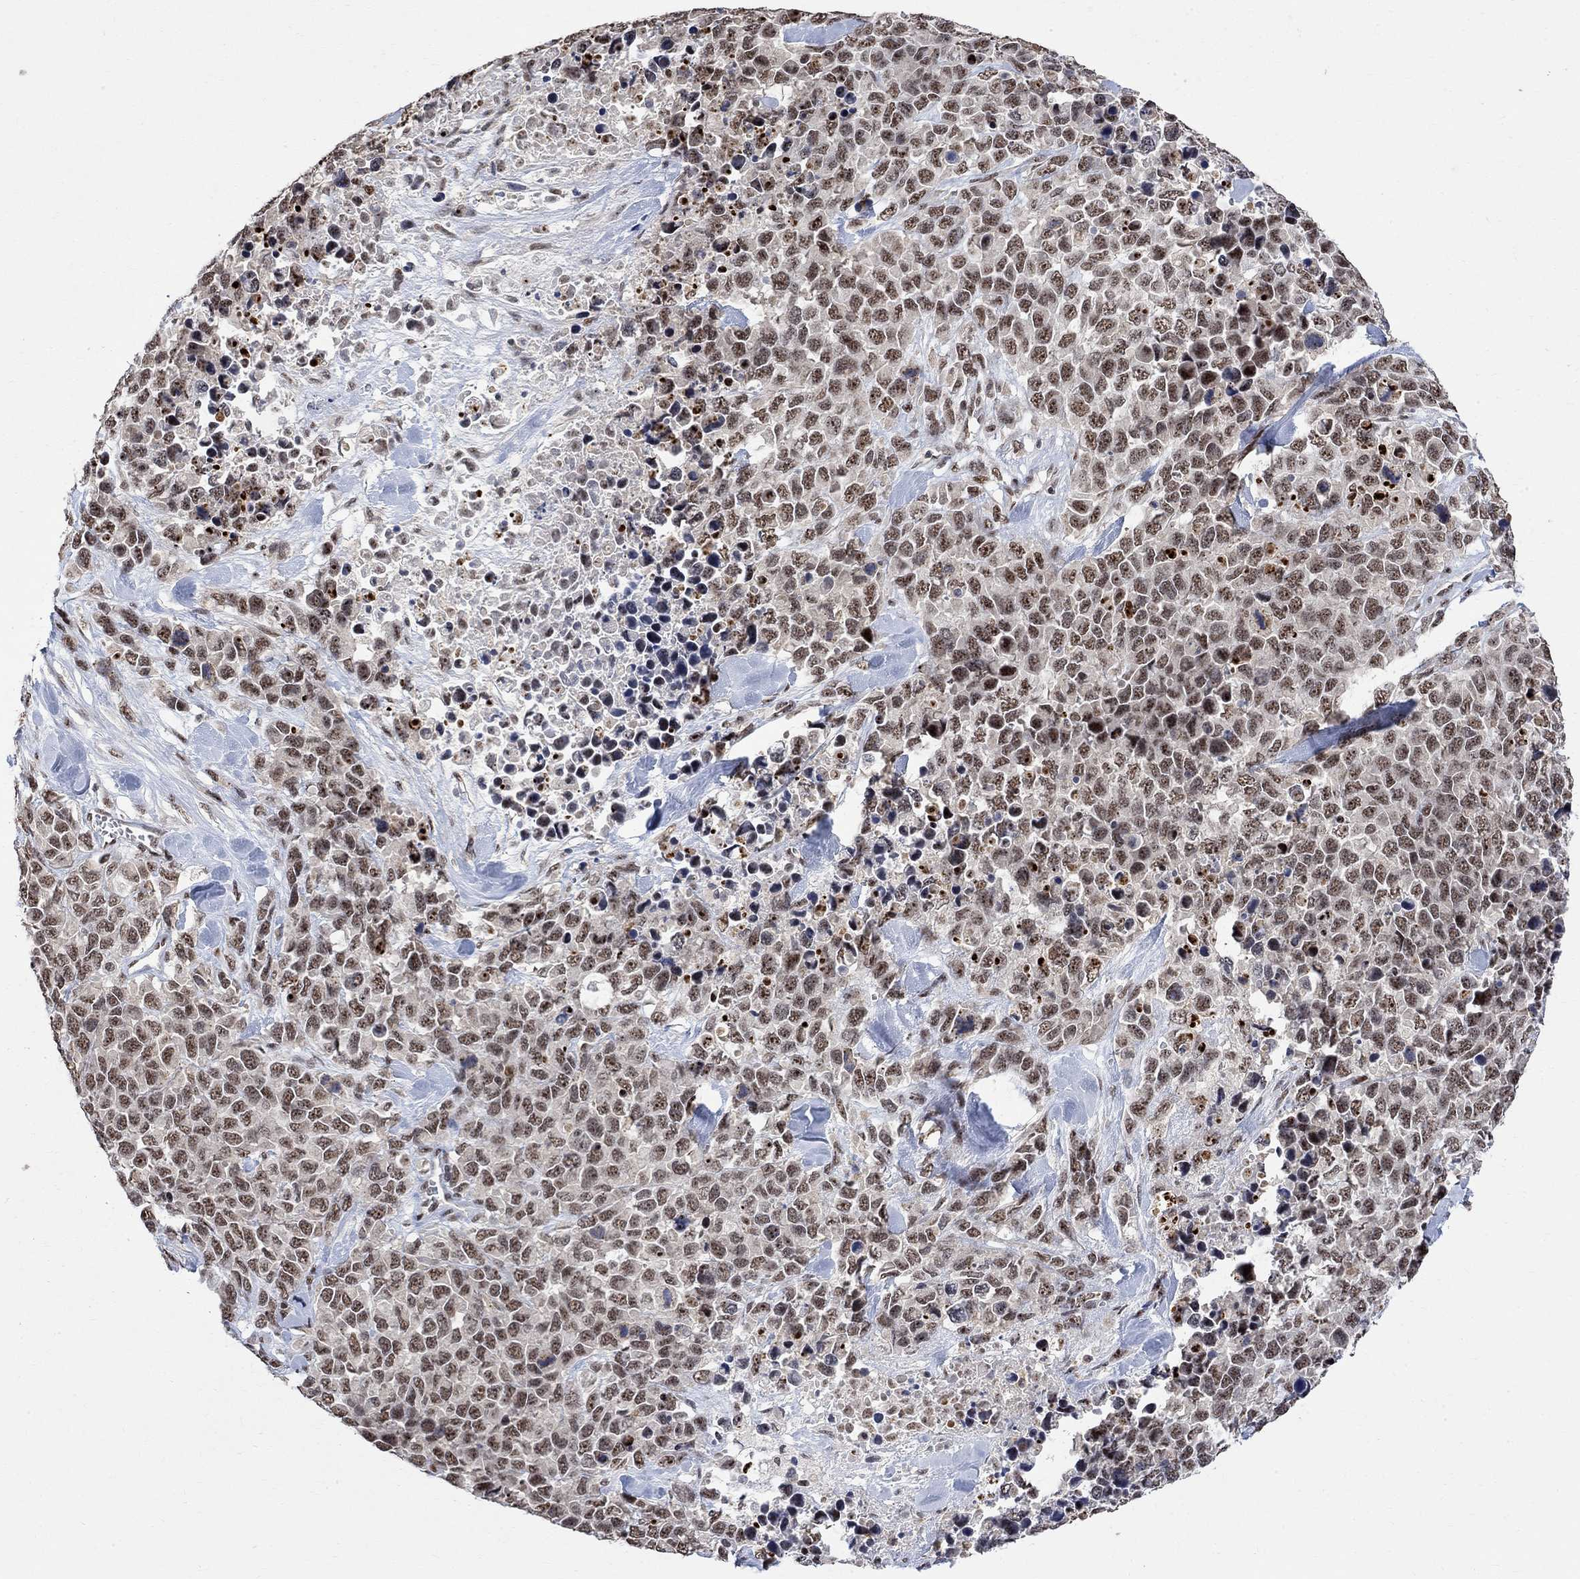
{"staining": {"intensity": "weak", "quantity": ">75%", "location": "nuclear"}, "tissue": "melanoma", "cell_type": "Tumor cells", "image_type": "cancer", "snomed": [{"axis": "morphology", "description": "Malignant melanoma, Metastatic site"}, {"axis": "topography", "description": "Skin"}], "caption": "Tumor cells demonstrate low levels of weak nuclear positivity in about >75% of cells in melanoma. The staining was performed using DAB (3,3'-diaminobenzidine), with brown indicating positive protein expression. Nuclei are stained blue with hematoxylin.", "gene": "E4F1", "patient": {"sex": "male", "age": 84}}